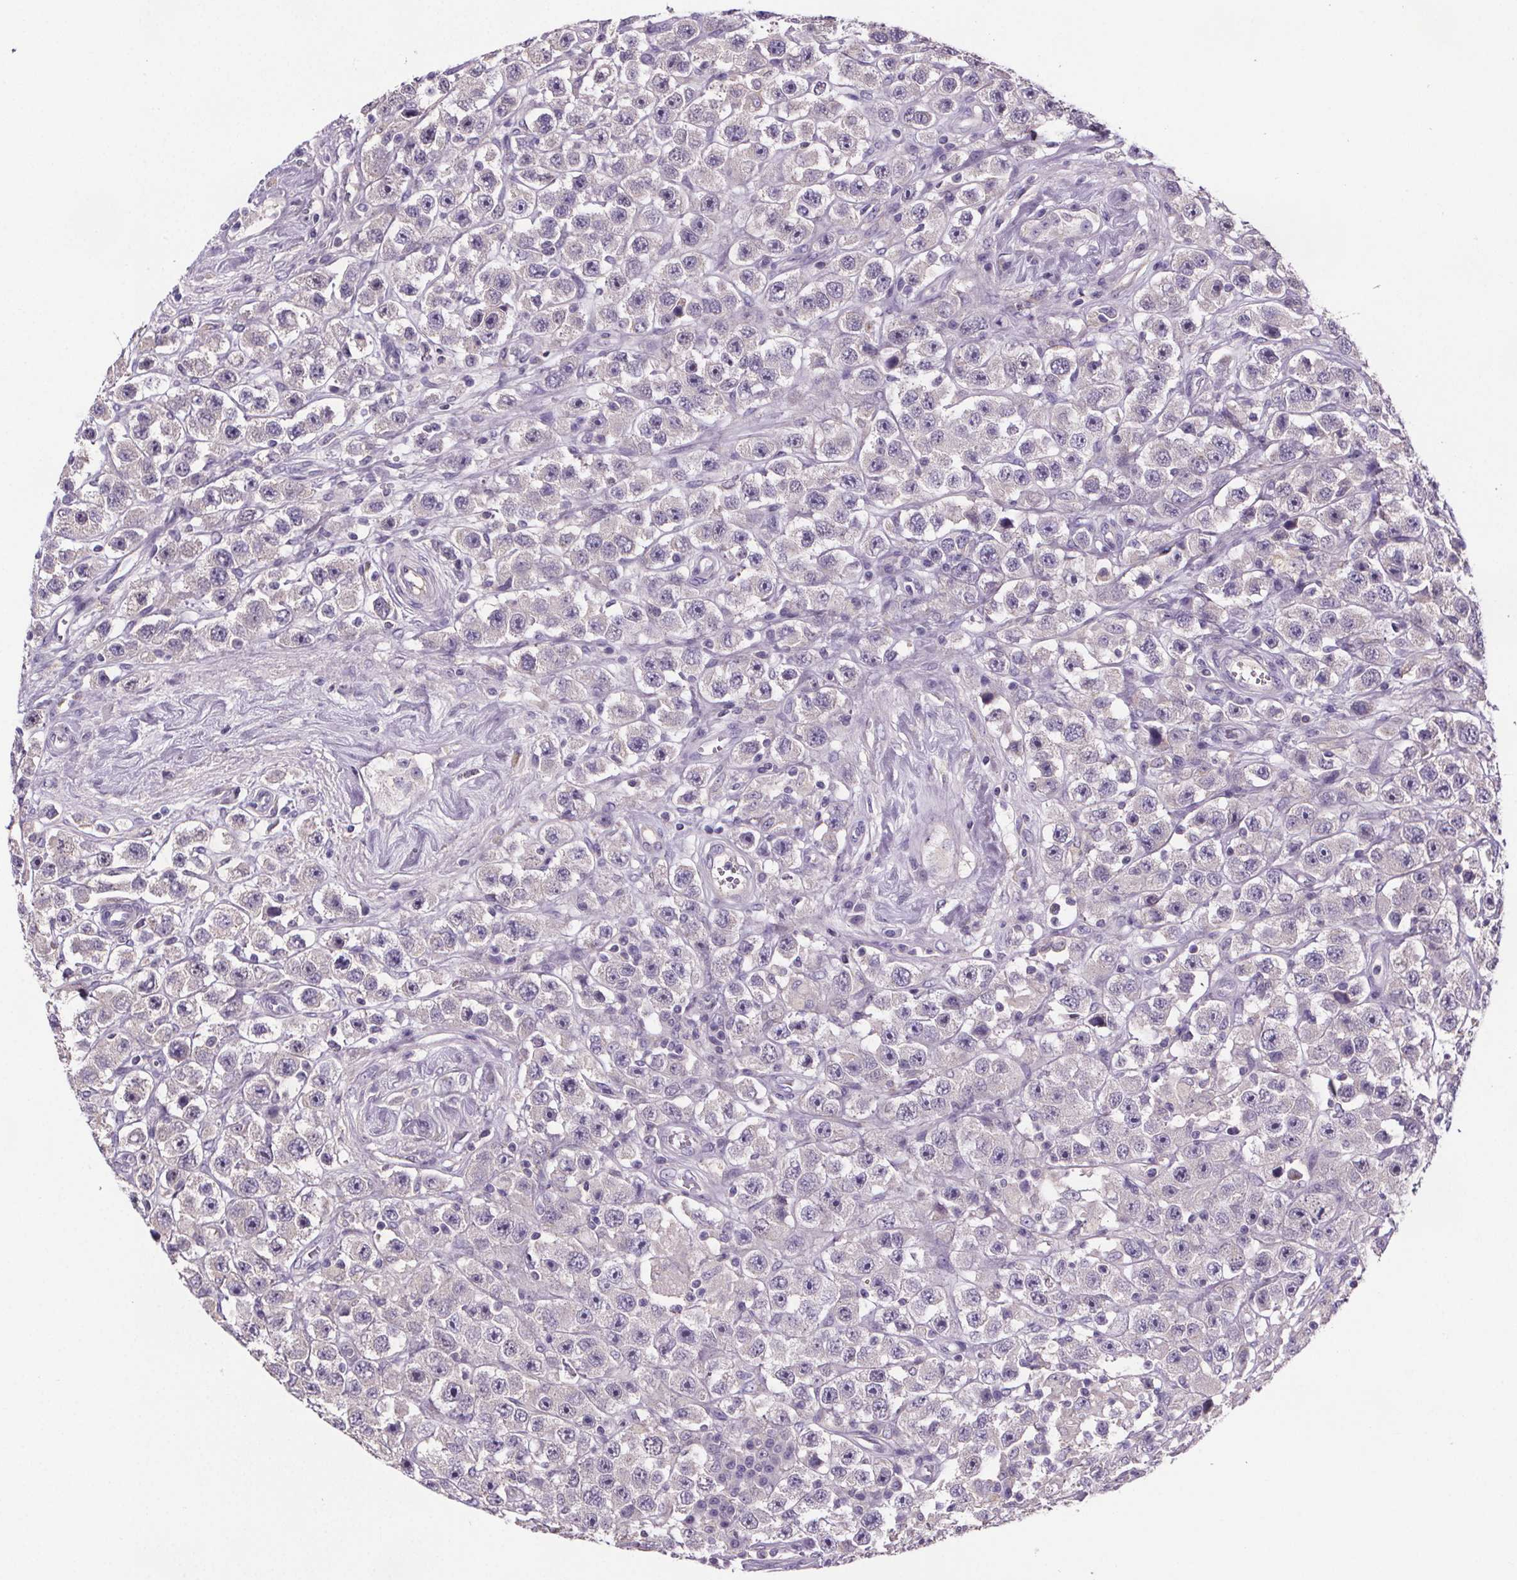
{"staining": {"intensity": "weak", "quantity": "<25%", "location": "nuclear"}, "tissue": "testis cancer", "cell_type": "Tumor cells", "image_type": "cancer", "snomed": [{"axis": "morphology", "description": "Seminoma, NOS"}, {"axis": "topography", "description": "Testis"}], "caption": "Human testis cancer stained for a protein using IHC shows no positivity in tumor cells.", "gene": "CUBN", "patient": {"sex": "male", "age": 45}}